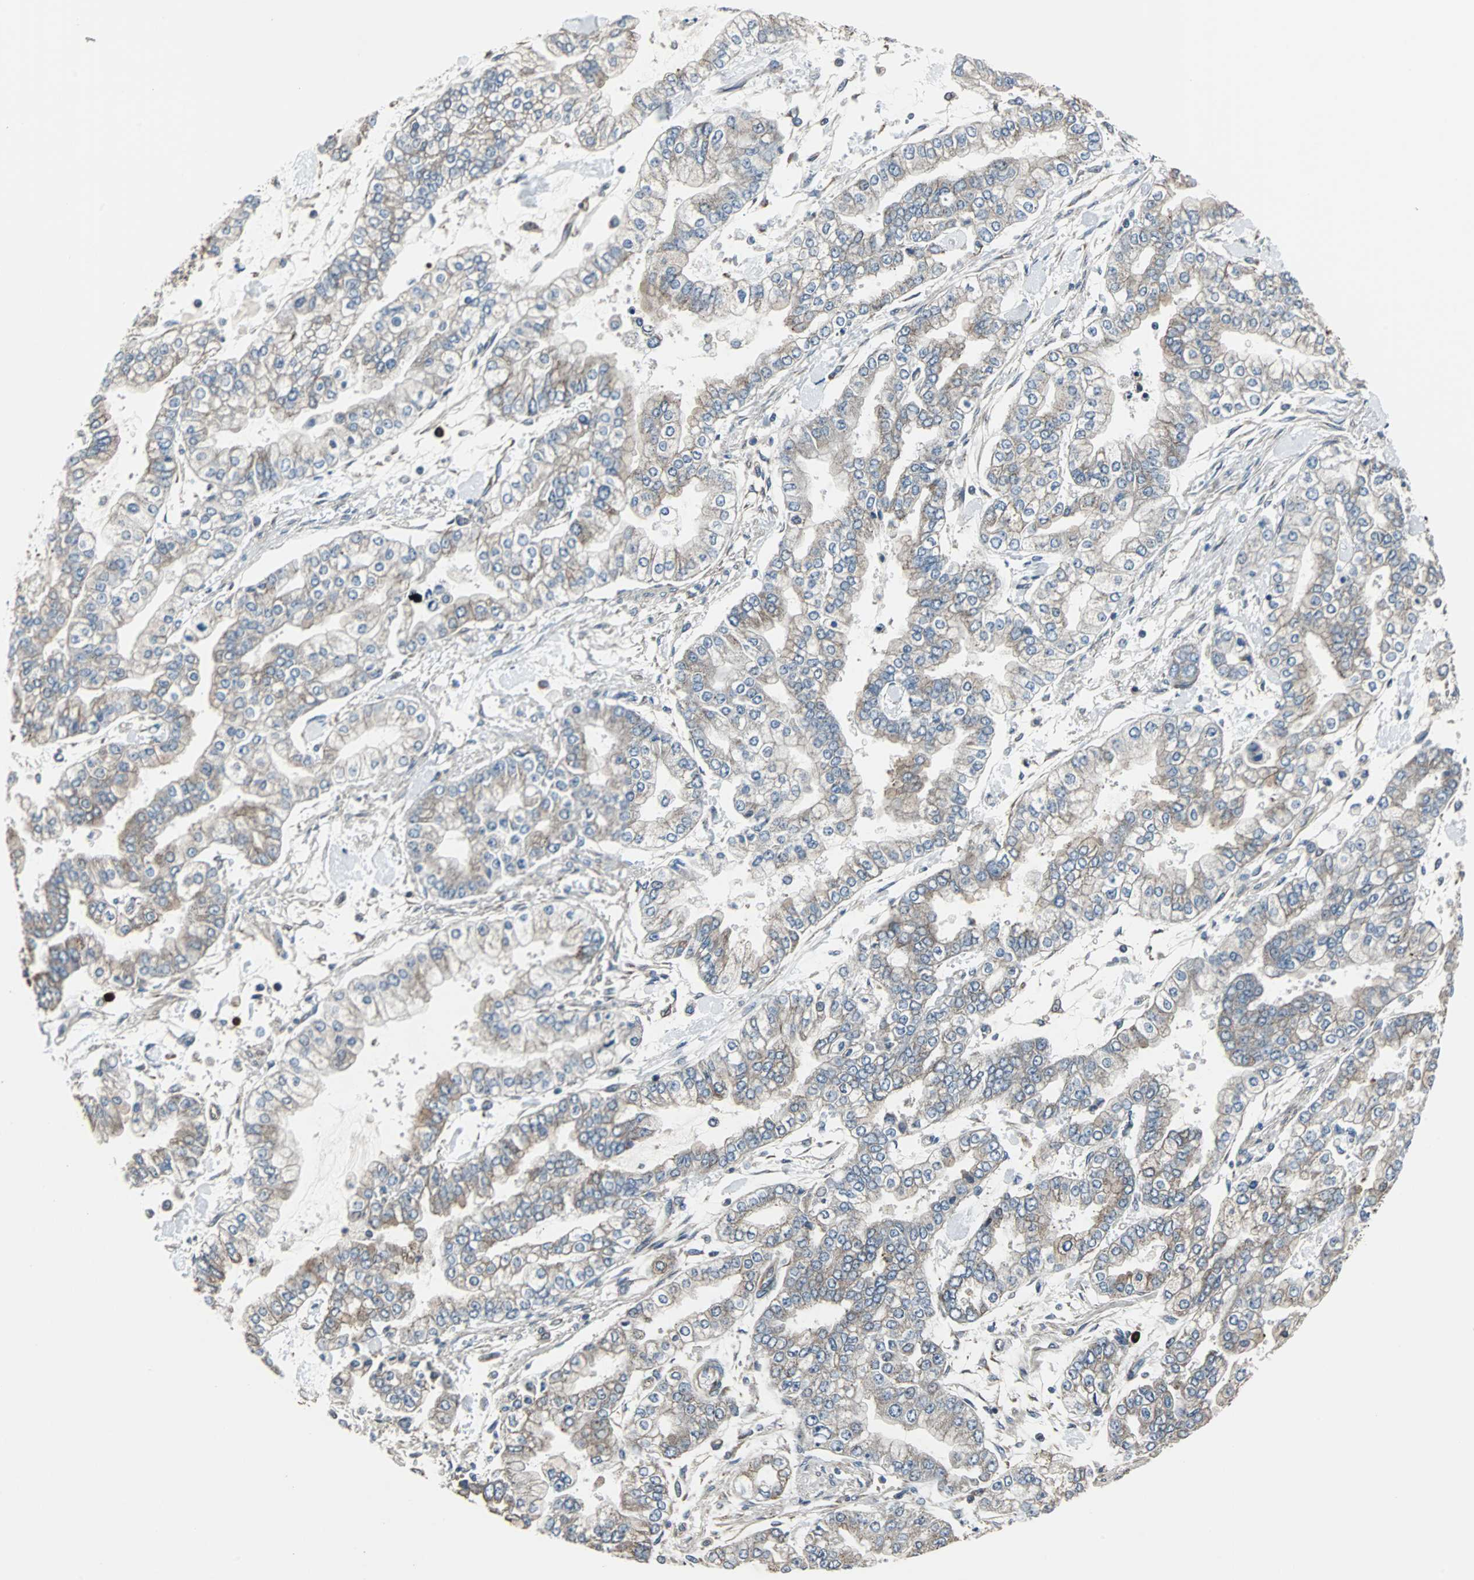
{"staining": {"intensity": "weak", "quantity": ">75%", "location": "cytoplasmic/membranous"}, "tissue": "stomach cancer", "cell_type": "Tumor cells", "image_type": "cancer", "snomed": [{"axis": "morphology", "description": "Normal tissue, NOS"}, {"axis": "morphology", "description": "Adenocarcinoma, NOS"}, {"axis": "topography", "description": "Stomach, upper"}, {"axis": "topography", "description": "Stomach"}], "caption": "Stomach cancer stained with immunohistochemistry (IHC) displays weak cytoplasmic/membranous expression in about >75% of tumor cells. (Stains: DAB in brown, nuclei in blue, Microscopy: brightfield microscopy at high magnification).", "gene": "CHP1", "patient": {"sex": "male", "age": 76}}